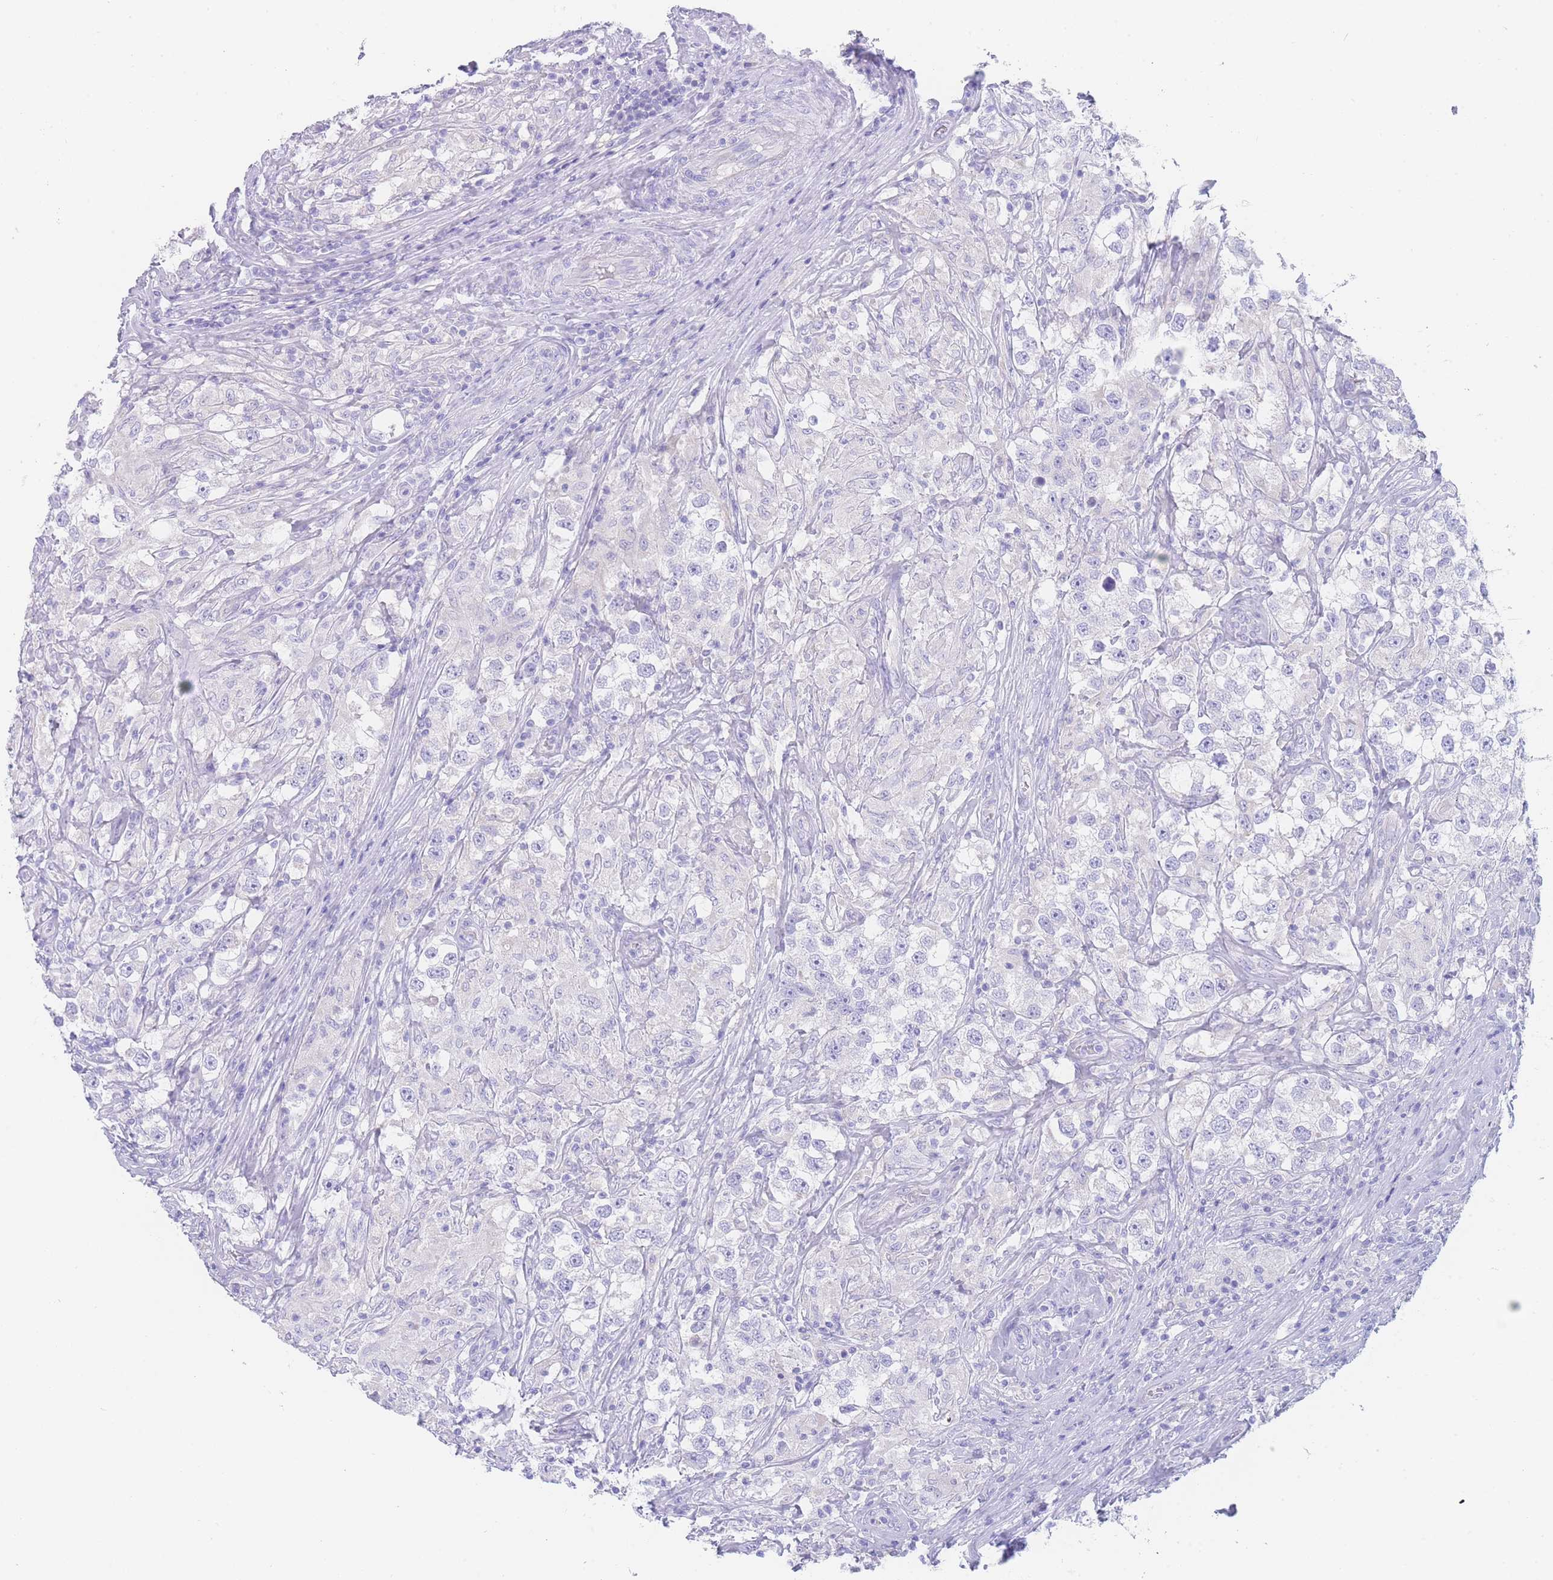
{"staining": {"intensity": "negative", "quantity": "none", "location": "none"}, "tissue": "testis cancer", "cell_type": "Tumor cells", "image_type": "cancer", "snomed": [{"axis": "morphology", "description": "Seminoma, NOS"}, {"axis": "topography", "description": "Testis"}], "caption": "Photomicrograph shows no significant protein positivity in tumor cells of testis cancer (seminoma). Nuclei are stained in blue.", "gene": "LZTFL1", "patient": {"sex": "male", "age": 46}}